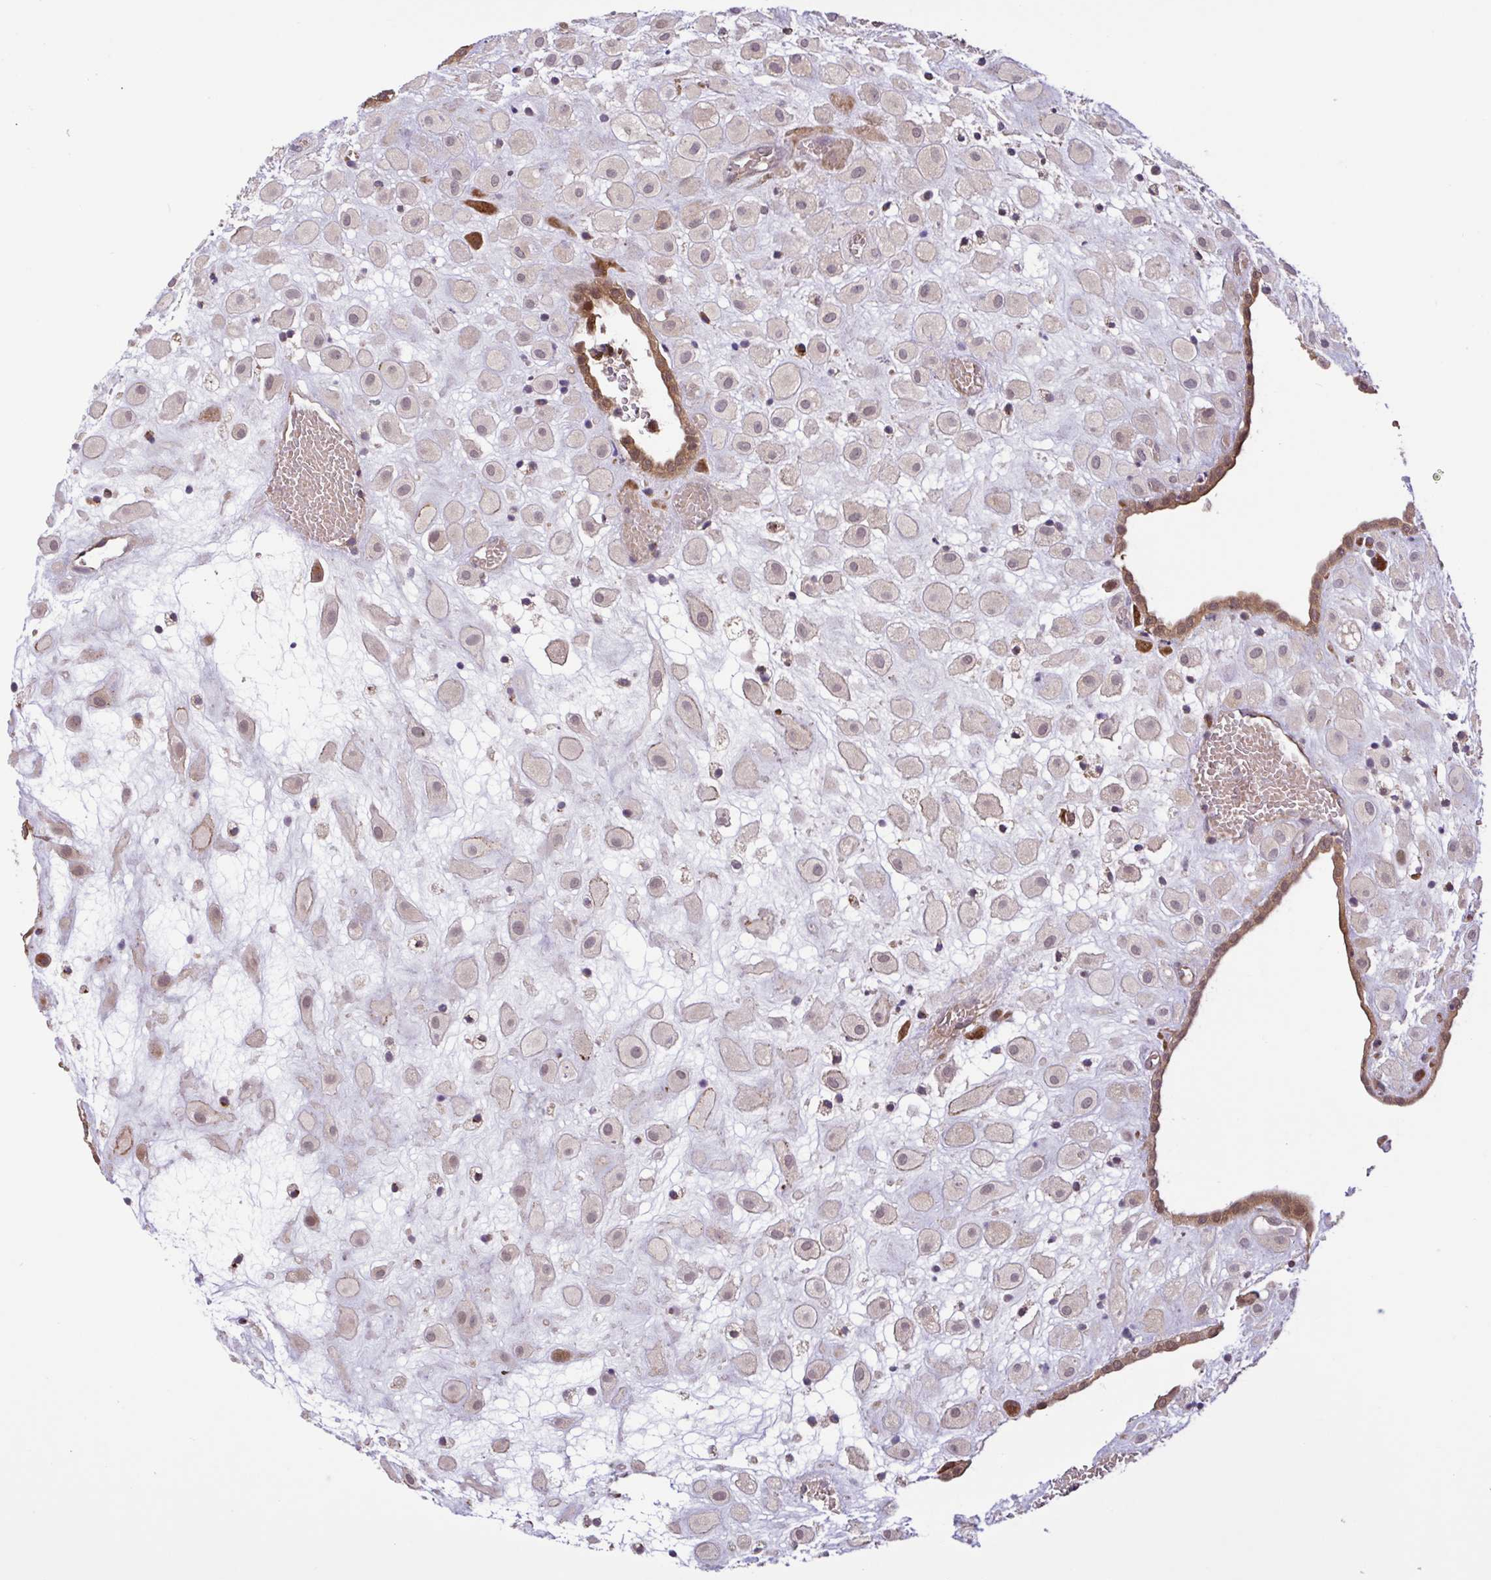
{"staining": {"intensity": "weak", "quantity": "<25%", "location": "cytoplasmic/membranous"}, "tissue": "placenta", "cell_type": "Decidual cells", "image_type": "normal", "snomed": [{"axis": "morphology", "description": "Normal tissue, NOS"}, {"axis": "topography", "description": "Placenta"}], "caption": "This is an immunohistochemistry (IHC) image of benign human placenta. There is no positivity in decidual cells.", "gene": "INTS10", "patient": {"sex": "female", "age": 24}}